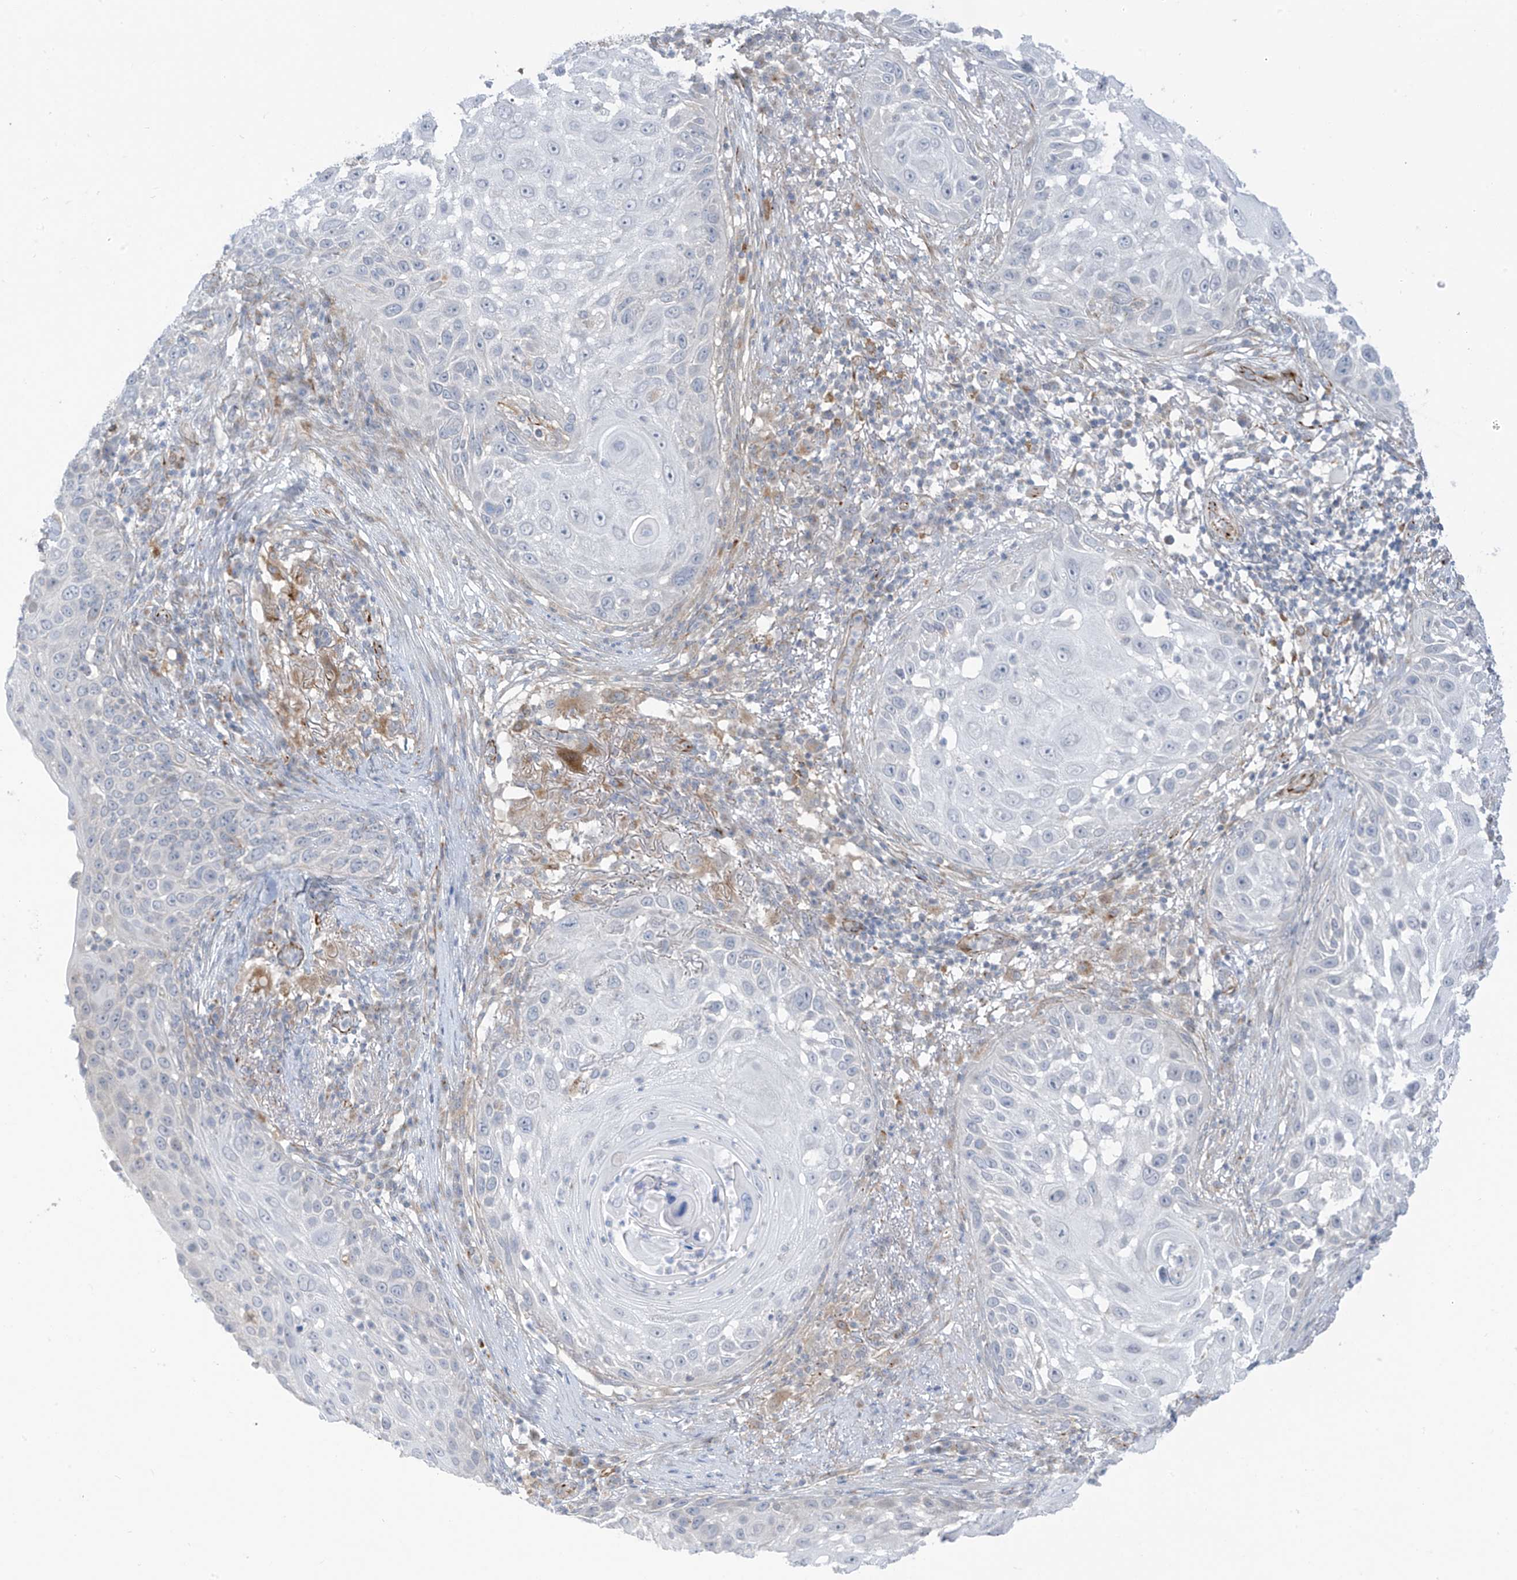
{"staining": {"intensity": "negative", "quantity": "none", "location": "none"}, "tissue": "skin cancer", "cell_type": "Tumor cells", "image_type": "cancer", "snomed": [{"axis": "morphology", "description": "Squamous cell carcinoma, NOS"}, {"axis": "topography", "description": "Skin"}], "caption": "A photomicrograph of human squamous cell carcinoma (skin) is negative for staining in tumor cells.", "gene": "HS6ST2", "patient": {"sex": "female", "age": 44}}